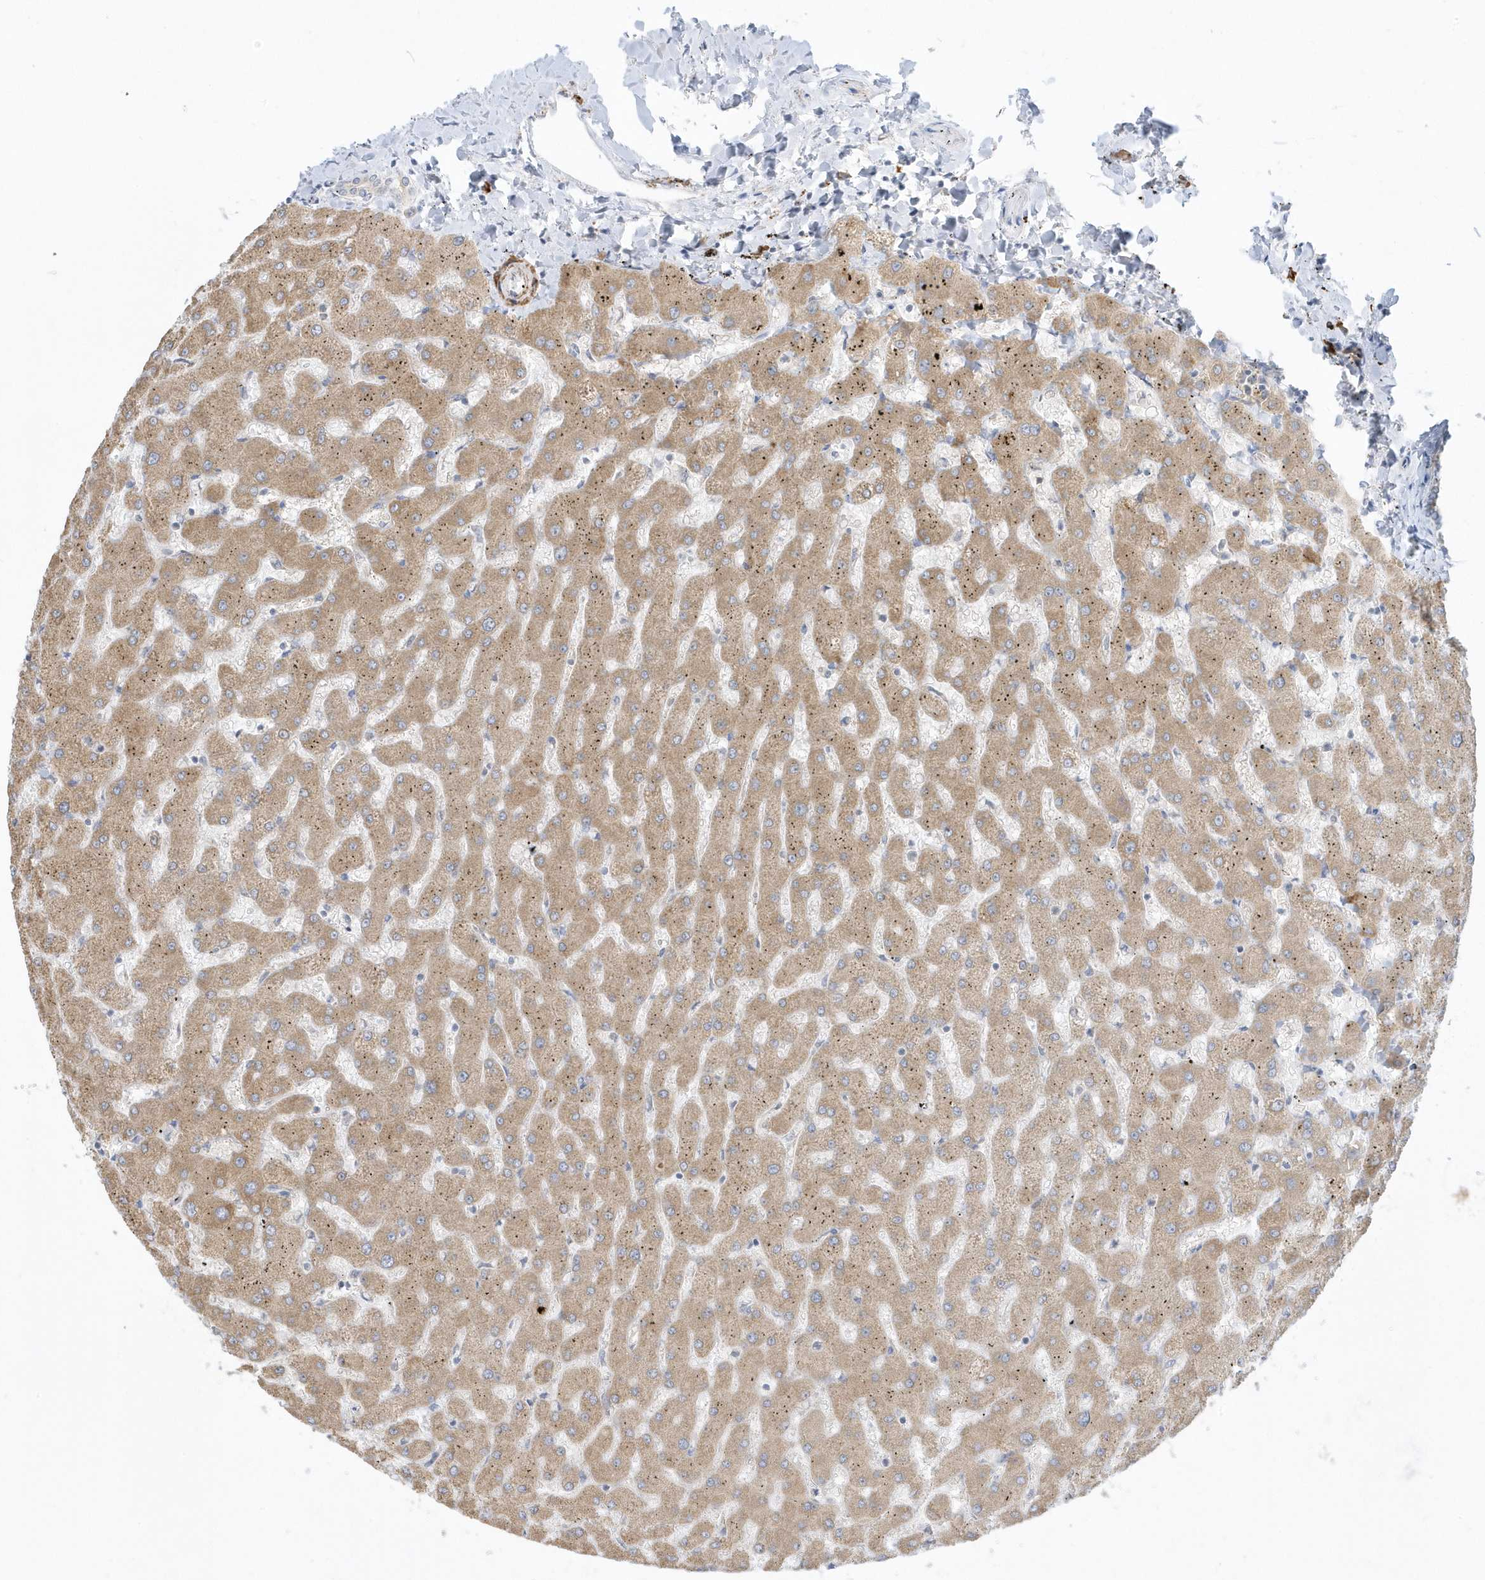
{"staining": {"intensity": "negative", "quantity": "none", "location": "none"}, "tissue": "liver", "cell_type": "Cholangiocytes", "image_type": "normal", "snomed": [{"axis": "morphology", "description": "Normal tissue, NOS"}, {"axis": "topography", "description": "Liver"}], "caption": "DAB (3,3'-diaminobenzidine) immunohistochemical staining of unremarkable human liver exhibits no significant expression in cholangiocytes.", "gene": "THADA", "patient": {"sex": "female", "age": 63}}